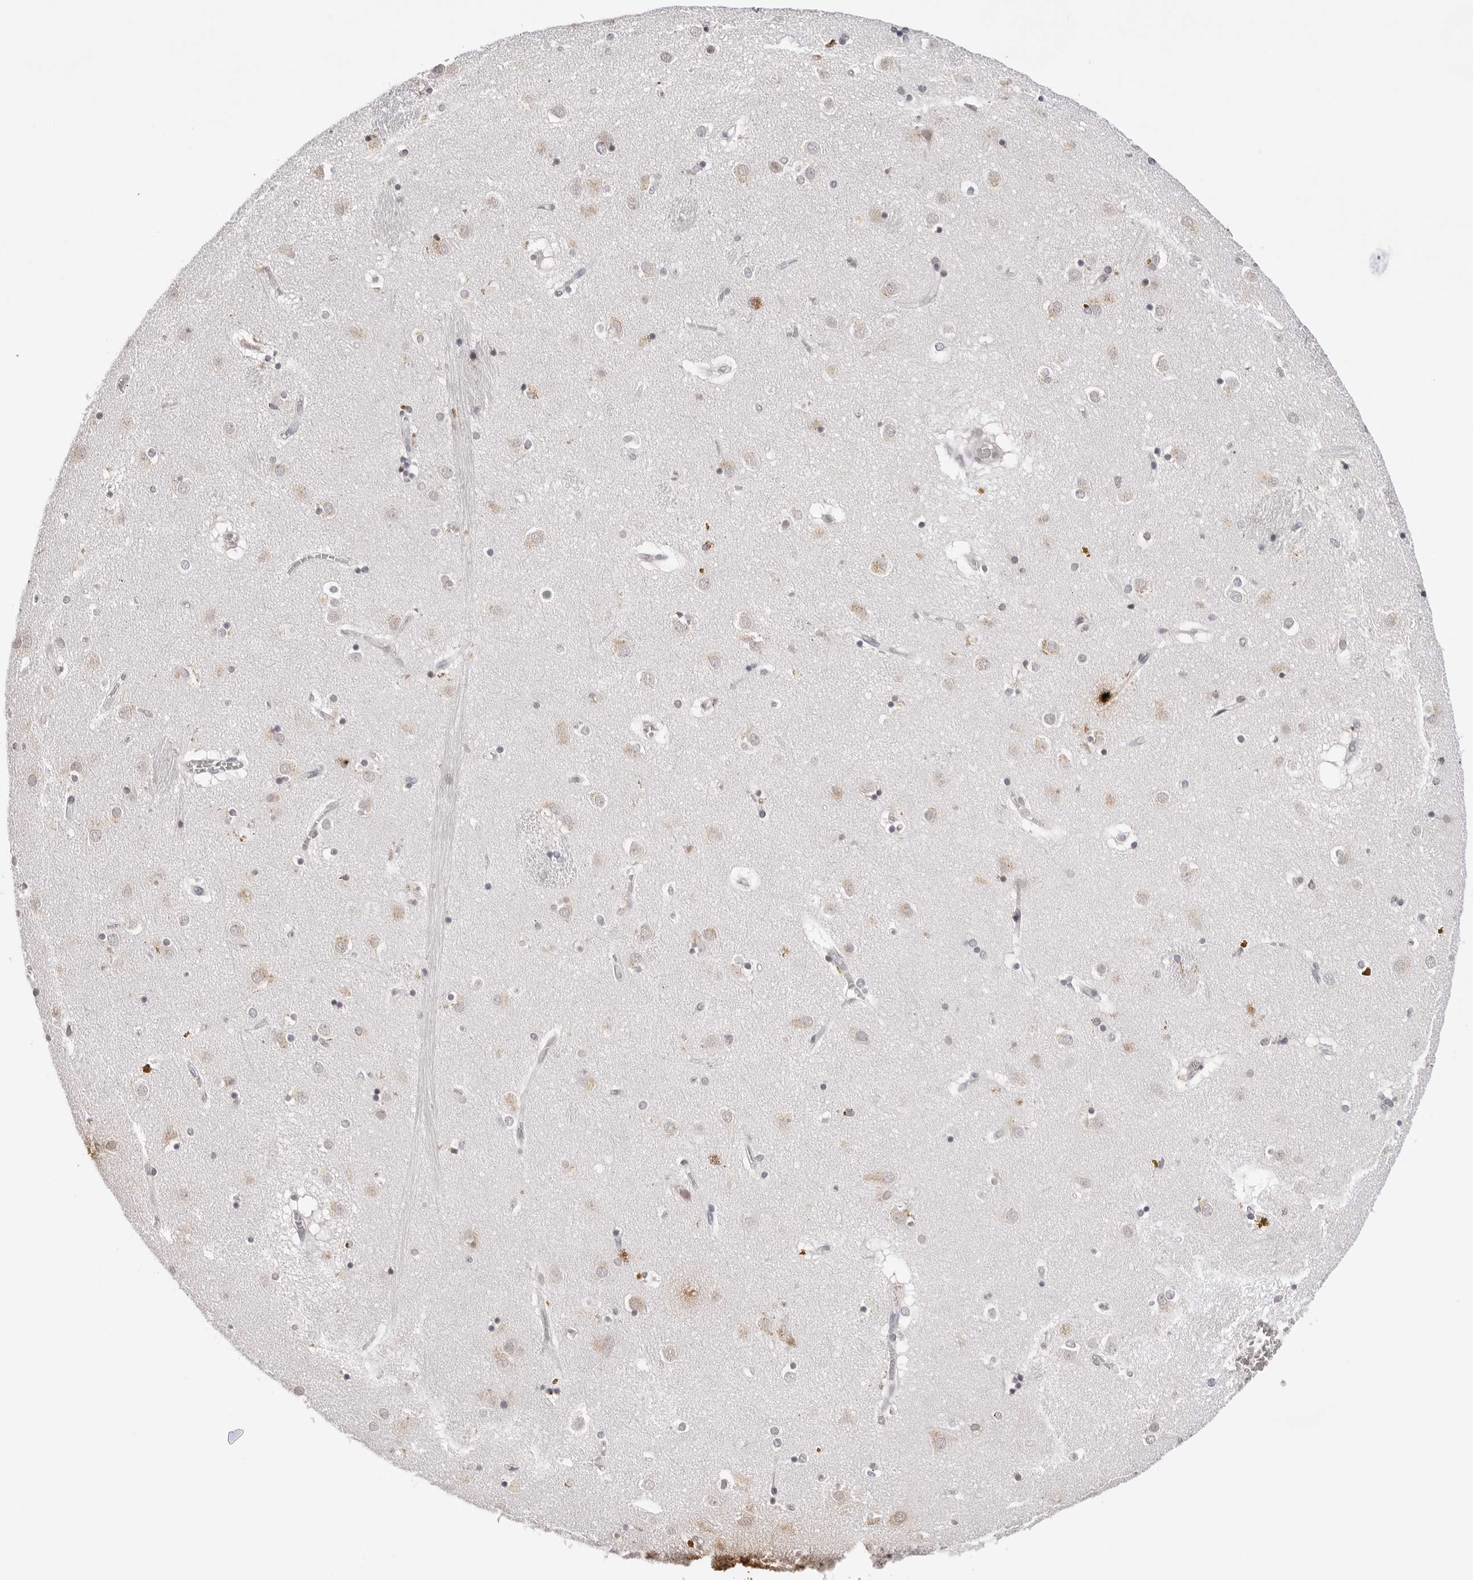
{"staining": {"intensity": "negative", "quantity": "none", "location": "none"}, "tissue": "caudate", "cell_type": "Glial cells", "image_type": "normal", "snomed": [{"axis": "morphology", "description": "Normal tissue, NOS"}, {"axis": "topography", "description": "Lateral ventricle wall"}], "caption": "IHC micrograph of normal human caudate stained for a protein (brown), which exhibits no staining in glial cells.", "gene": "IL17RA", "patient": {"sex": "male", "age": 70}}